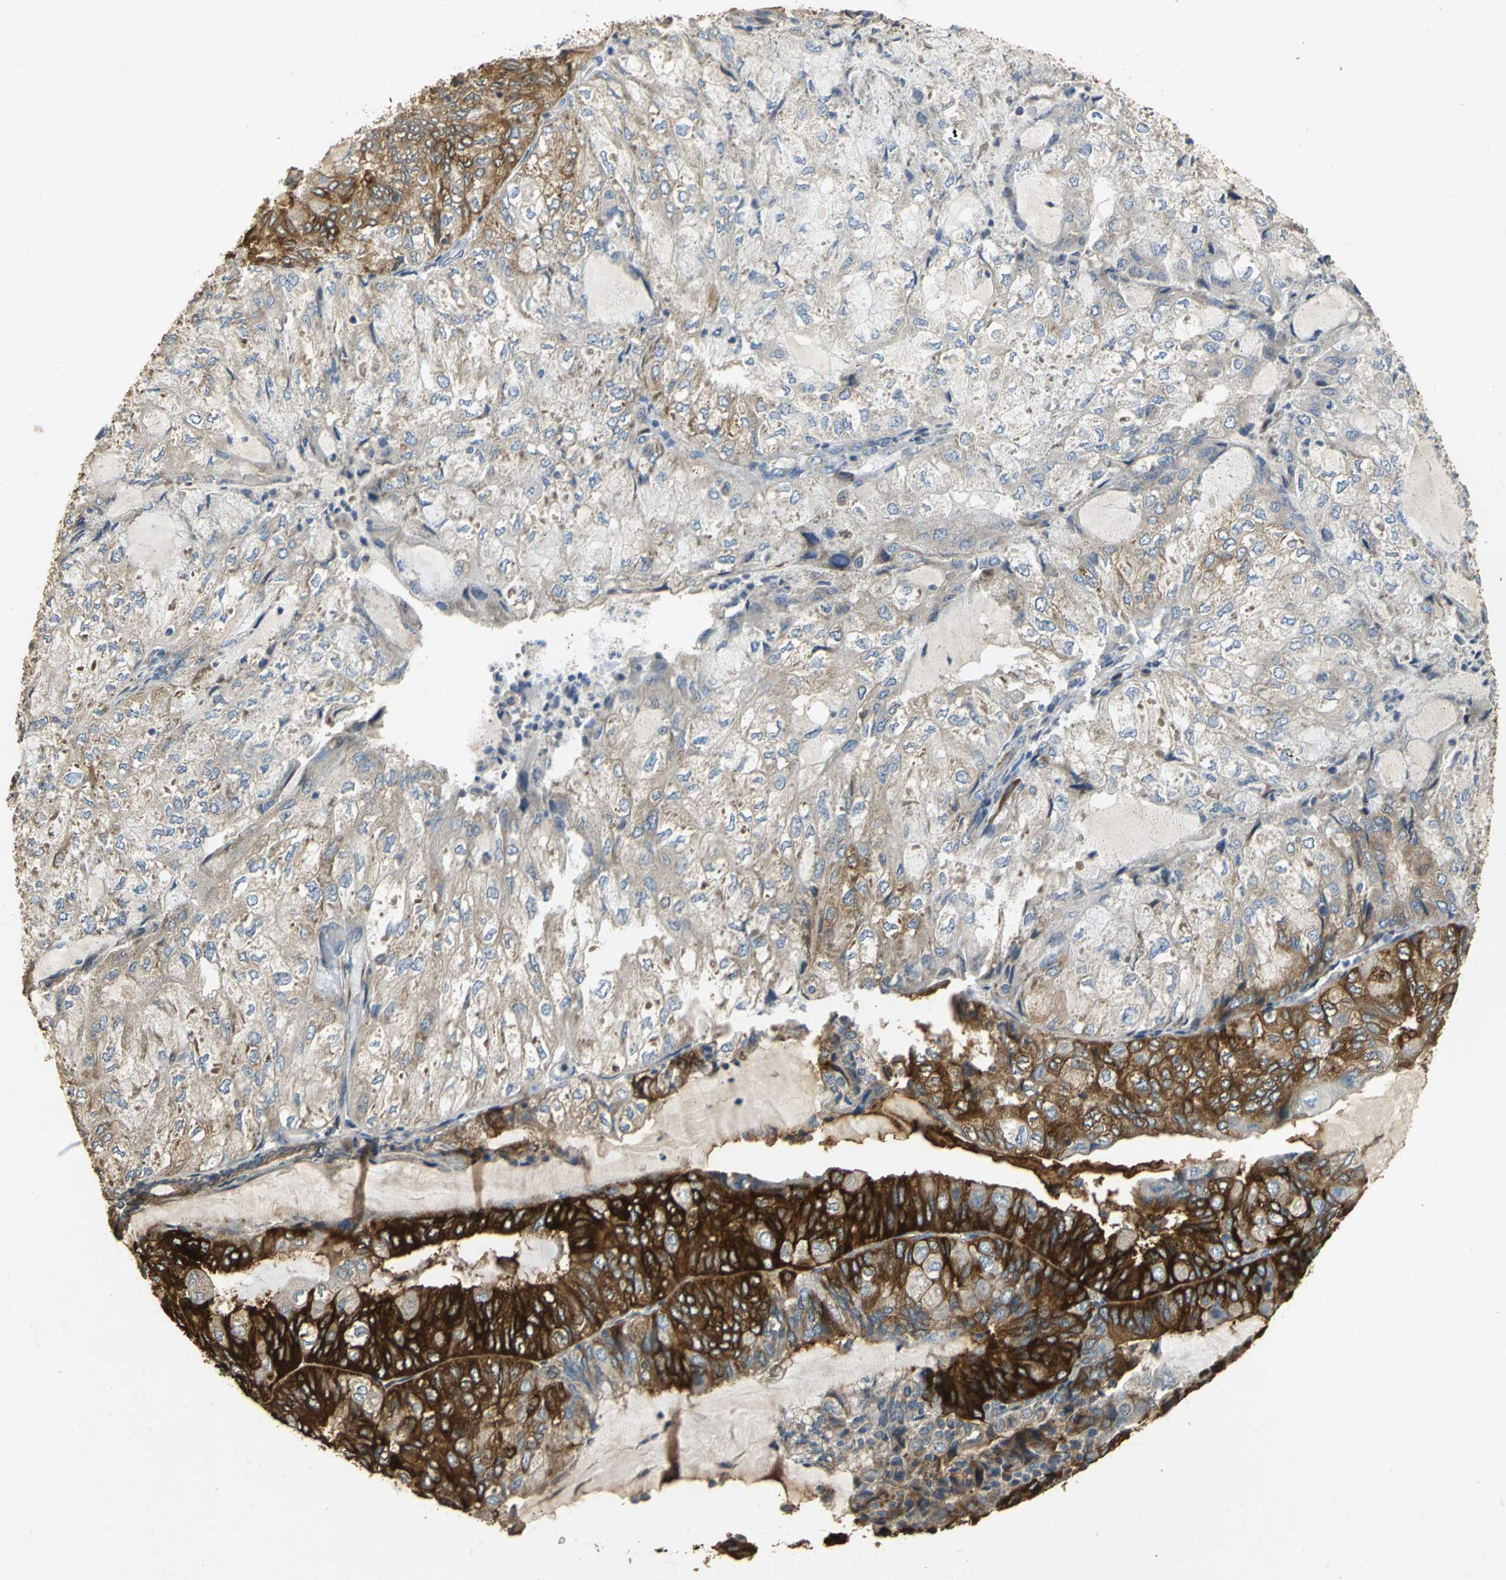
{"staining": {"intensity": "strong", "quantity": "25%-75%", "location": "cytoplasmic/membranous"}, "tissue": "endometrial cancer", "cell_type": "Tumor cells", "image_type": "cancer", "snomed": [{"axis": "morphology", "description": "Adenocarcinoma, NOS"}, {"axis": "topography", "description": "Endometrium"}], "caption": "Tumor cells reveal high levels of strong cytoplasmic/membranous expression in approximately 25%-75% of cells in human endometrial adenocarcinoma. (IHC, brightfield microscopy, high magnification).", "gene": "ACSL4", "patient": {"sex": "female", "age": 81}}